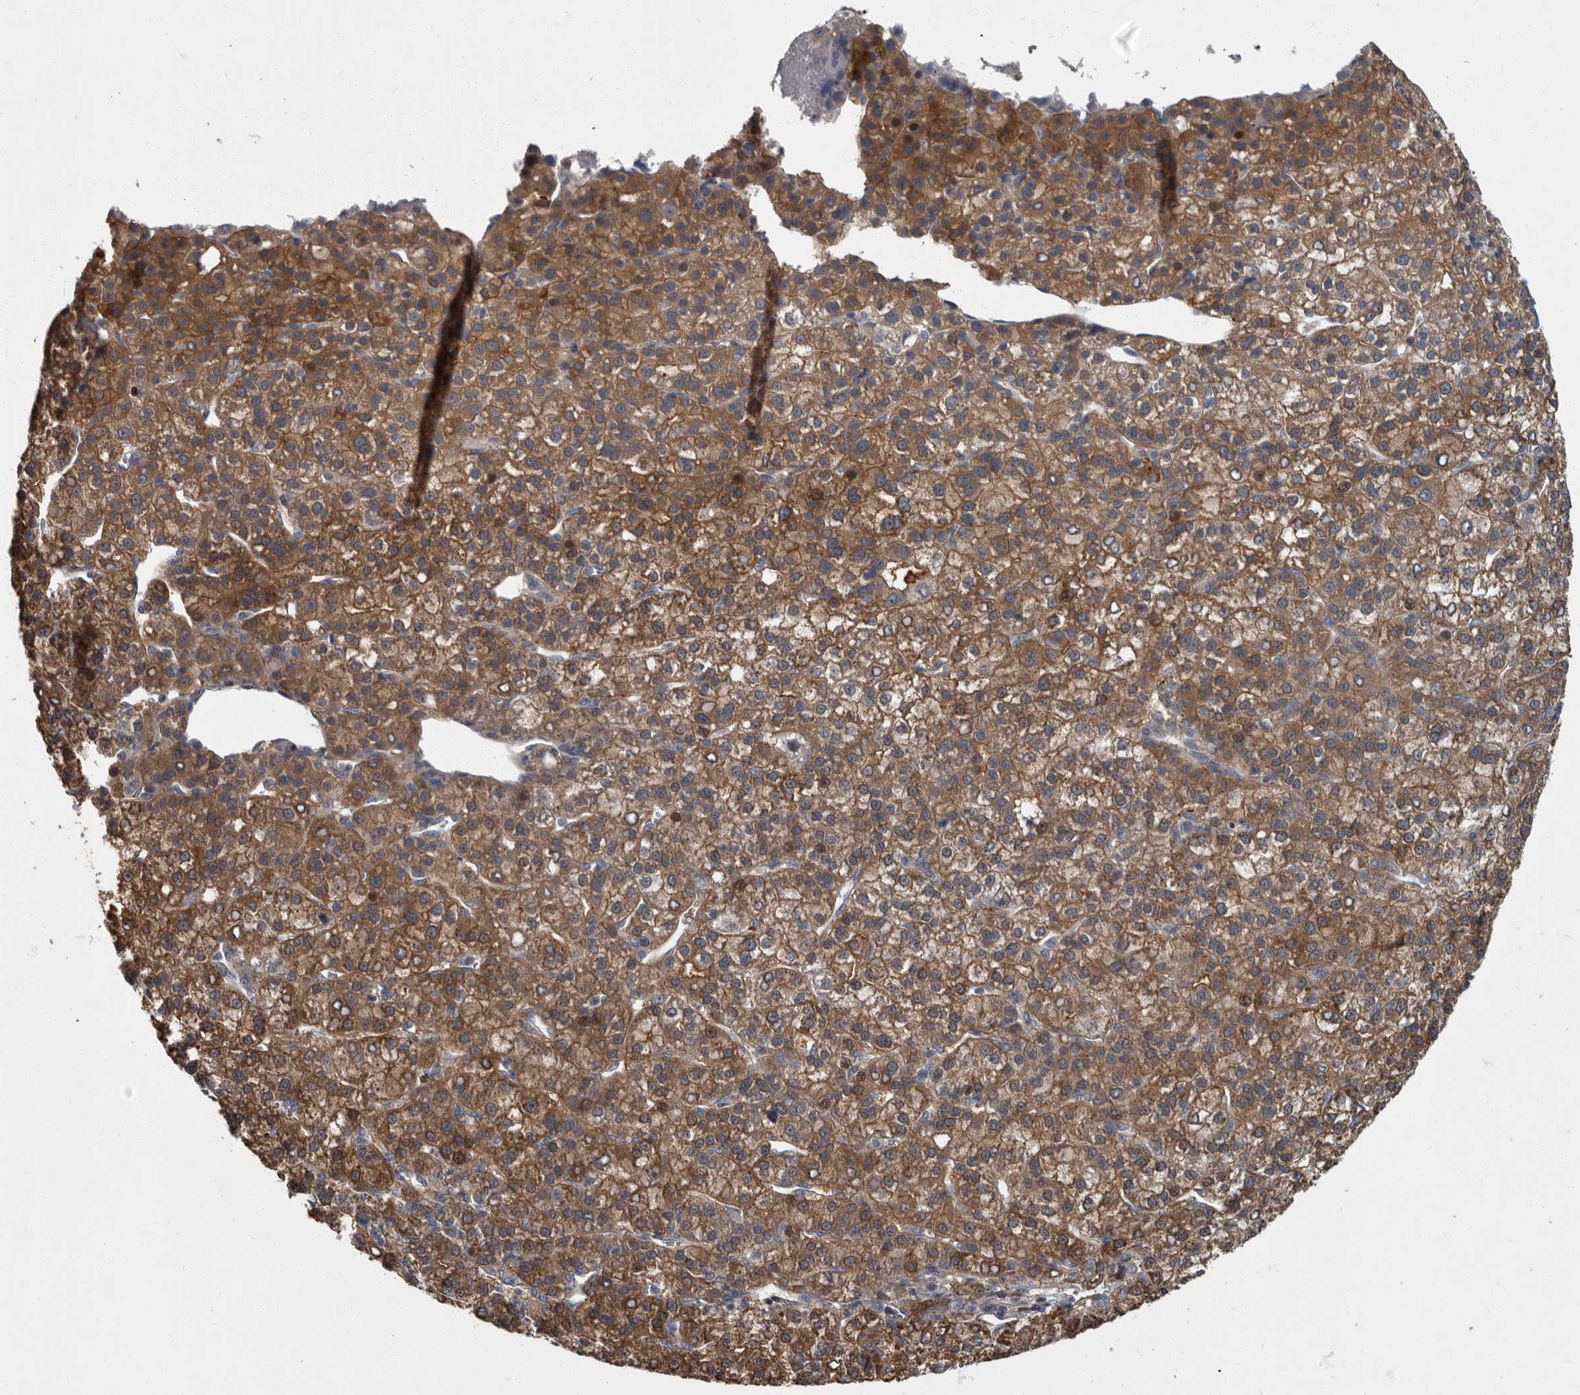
{"staining": {"intensity": "moderate", "quantity": ">75%", "location": "cytoplasmic/membranous"}, "tissue": "liver cancer", "cell_type": "Tumor cells", "image_type": "cancer", "snomed": [{"axis": "morphology", "description": "Carcinoma, Hepatocellular, NOS"}, {"axis": "topography", "description": "Liver"}], "caption": "Protein staining reveals moderate cytoplasmic/membranous positivity in about >75% of tumor cells in liver hepatocellular carcinoma.", "gene": "PDE7A", "patient": {"sex": "female", "age": 58}}